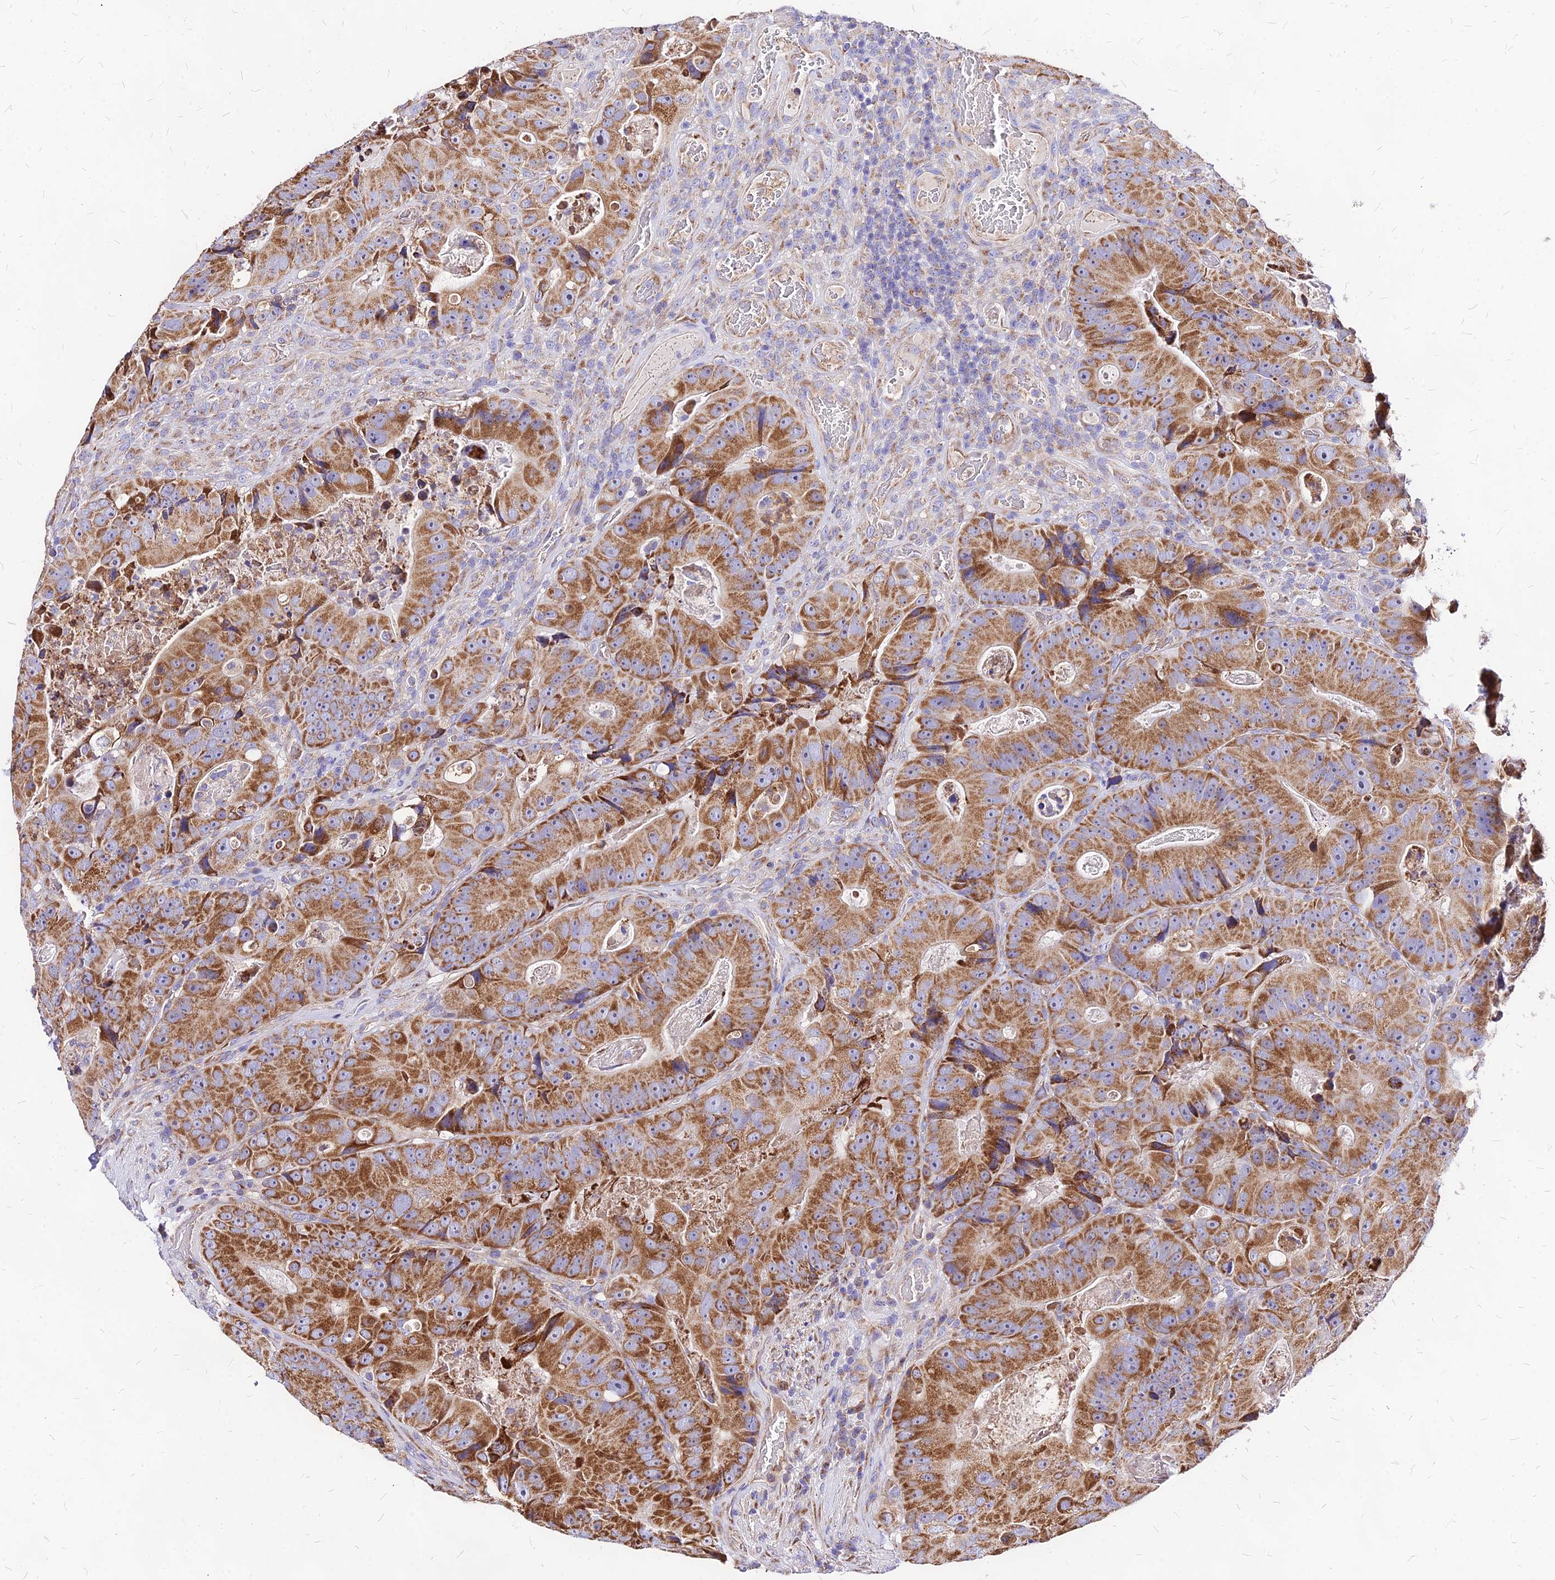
{"staining": {"intensity": "moderate", "quantity": ">75%", "location": "cytoplasmic/membranous"}, "tissue": "colorectal cancer", "cell_type": "Tumor cells", "image_type": "cancer", "snomed": [{"axis": "morphology", "description": "Adenocarcinoma, NOS"}, {"axis": "topography", "description": "Colon"}], "caption": "An immunohistochemistry (IHC) image of tumor tissue is shown. Protein staining in brown labels moderate cytoplasmic/membranous positivity in colorectal cancer (adenocarcinoma) within tumor cells.", "gene": "MRPL3", "patient": {"sex": "female", "age": 86}}